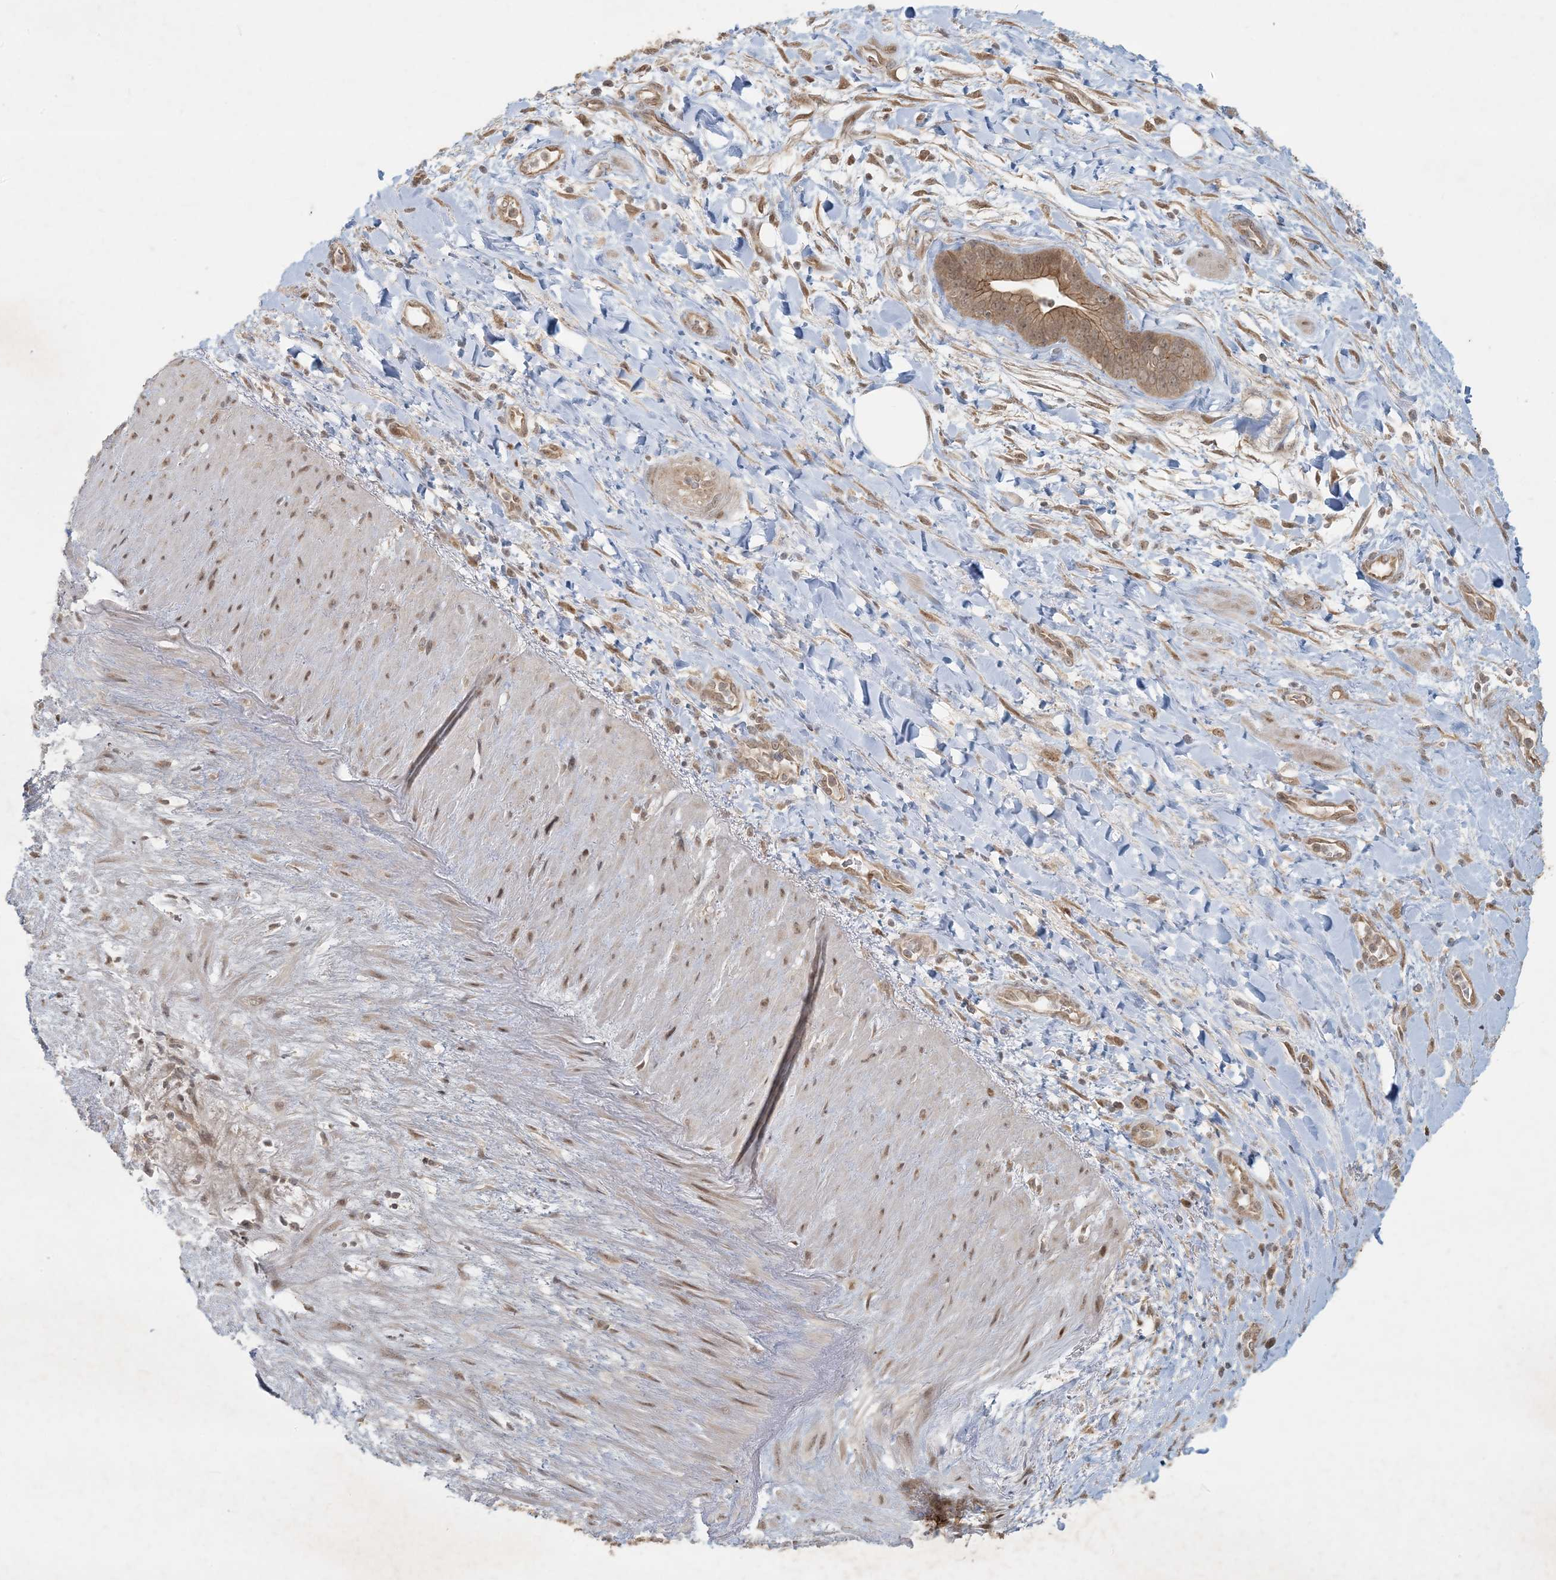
{"staining": {"intensity": "moderate", "quantity": ">75%", "location": "cytoplasmic/membranous"}, "tissue": "soft tissue", "cell_type": "Fibroblasts", "image_type": "normal", "snomed": [{"axis": "morphology", "description": "Normal tissue, NOS"}, {"axis": "morphology", "description": "Adenocarcinoma, NOS"}, {"axis": "topography", "description": "Pancreas"}, {"axis": "topography", "description": "Peripheral nerve tissue"}], "caption": "DAB immunohistochemical staining of benign soft tissue exhibits moderate cytoplasmic/membranous protein positivity in approximately >75% of fibroblasts.", "gene": "BCORL1", "patient": {"sex": "male", "age": 59}}